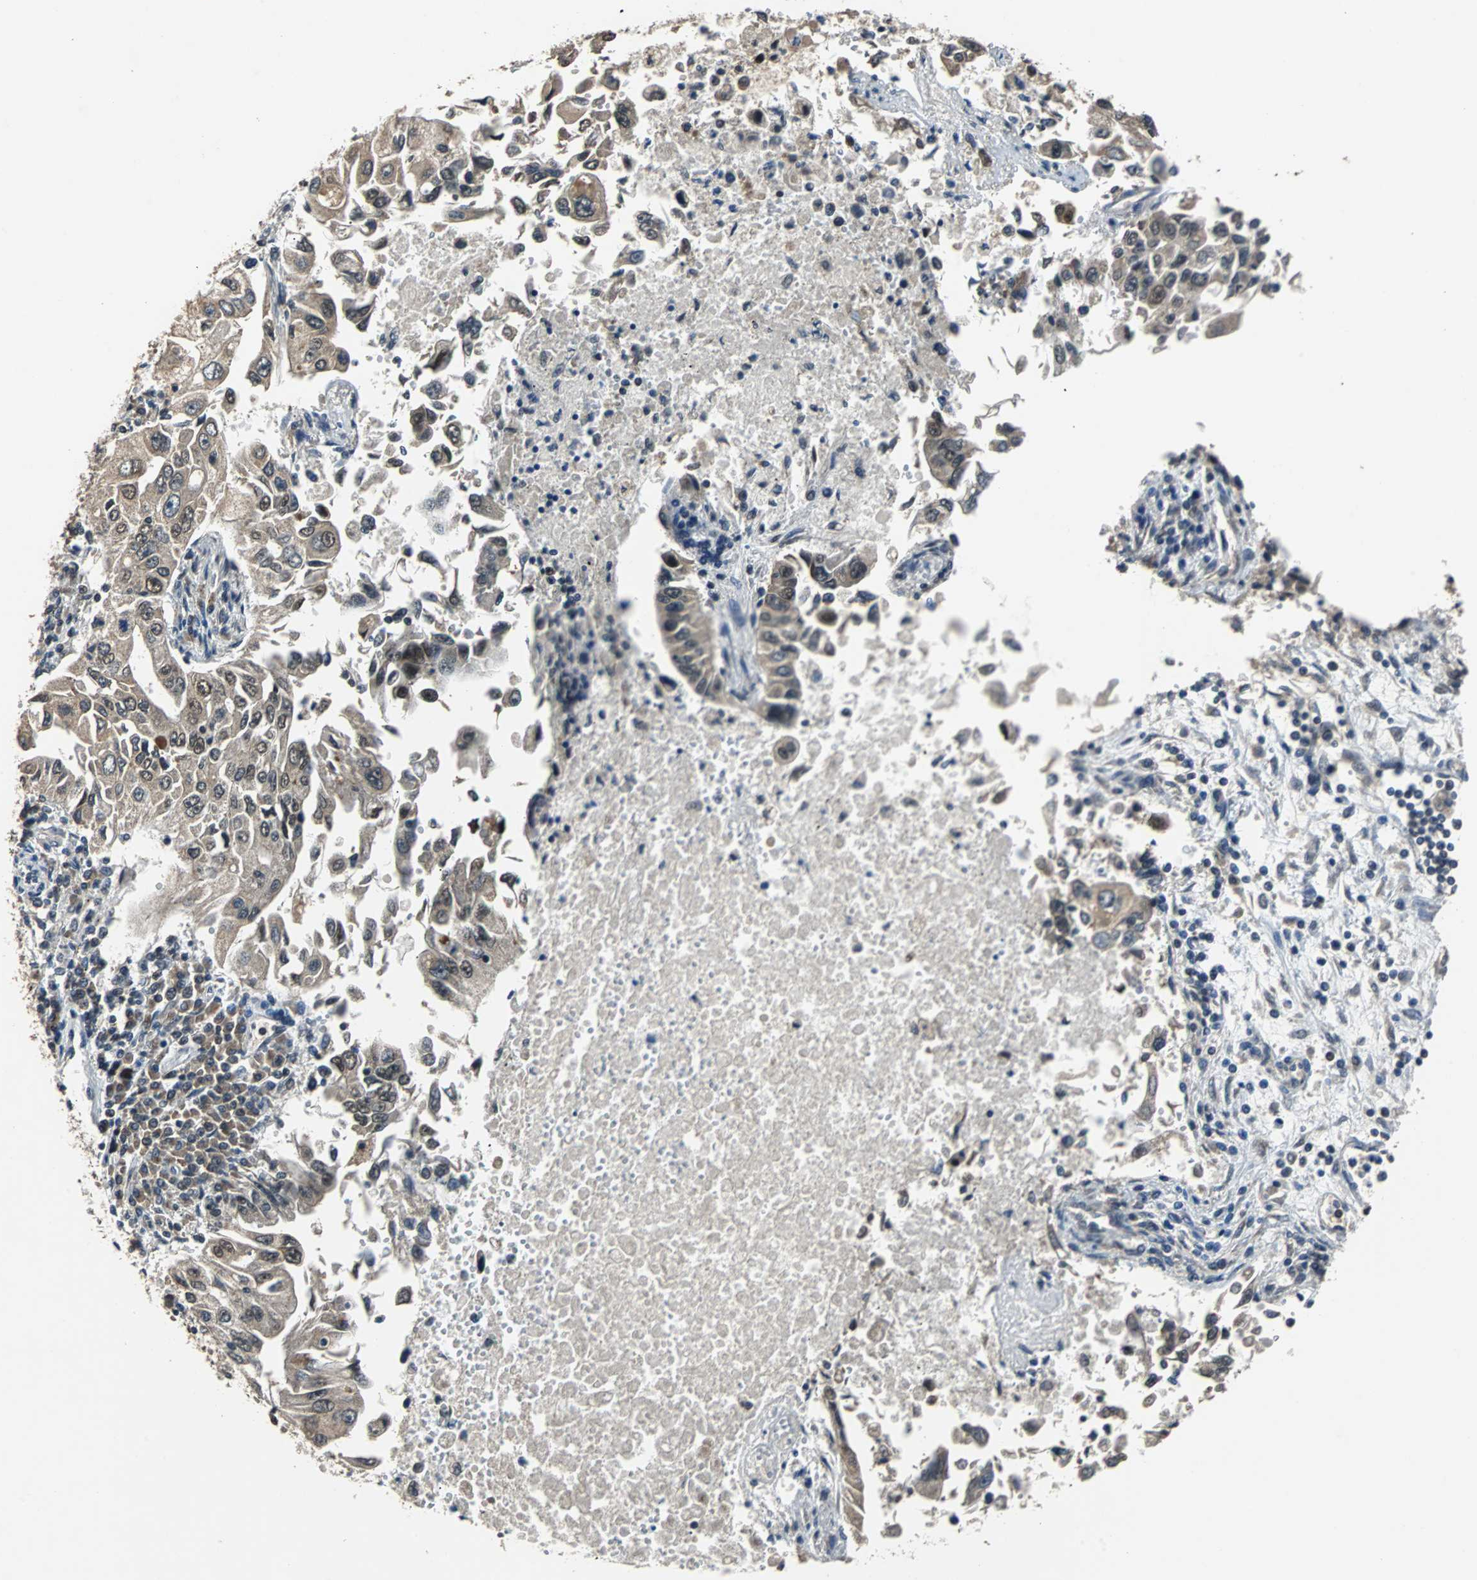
{"staining": {"intensity": "weak", "quantity": "25%-75%", "location": "cytoplasmic/membranous,nuclear"}, "tissue": "lung cancer", "cell_type": "Tumor cells", "image_type": "cancer", "snomed": [{"axis": "morphology", "description": "Adenocarcinoma, NOS"}, {"axis": "topography", "description": "Lung"}], "caption": "Human adenocarcinoma (lung) stained for a protein (brown) demonstrates weak cytoplasmic/membranous and nuclear positive positivity in approximately 25%-75% of tumor cells.", "gene": "USP28", "patient": {"sex": "male", "age": 84}}